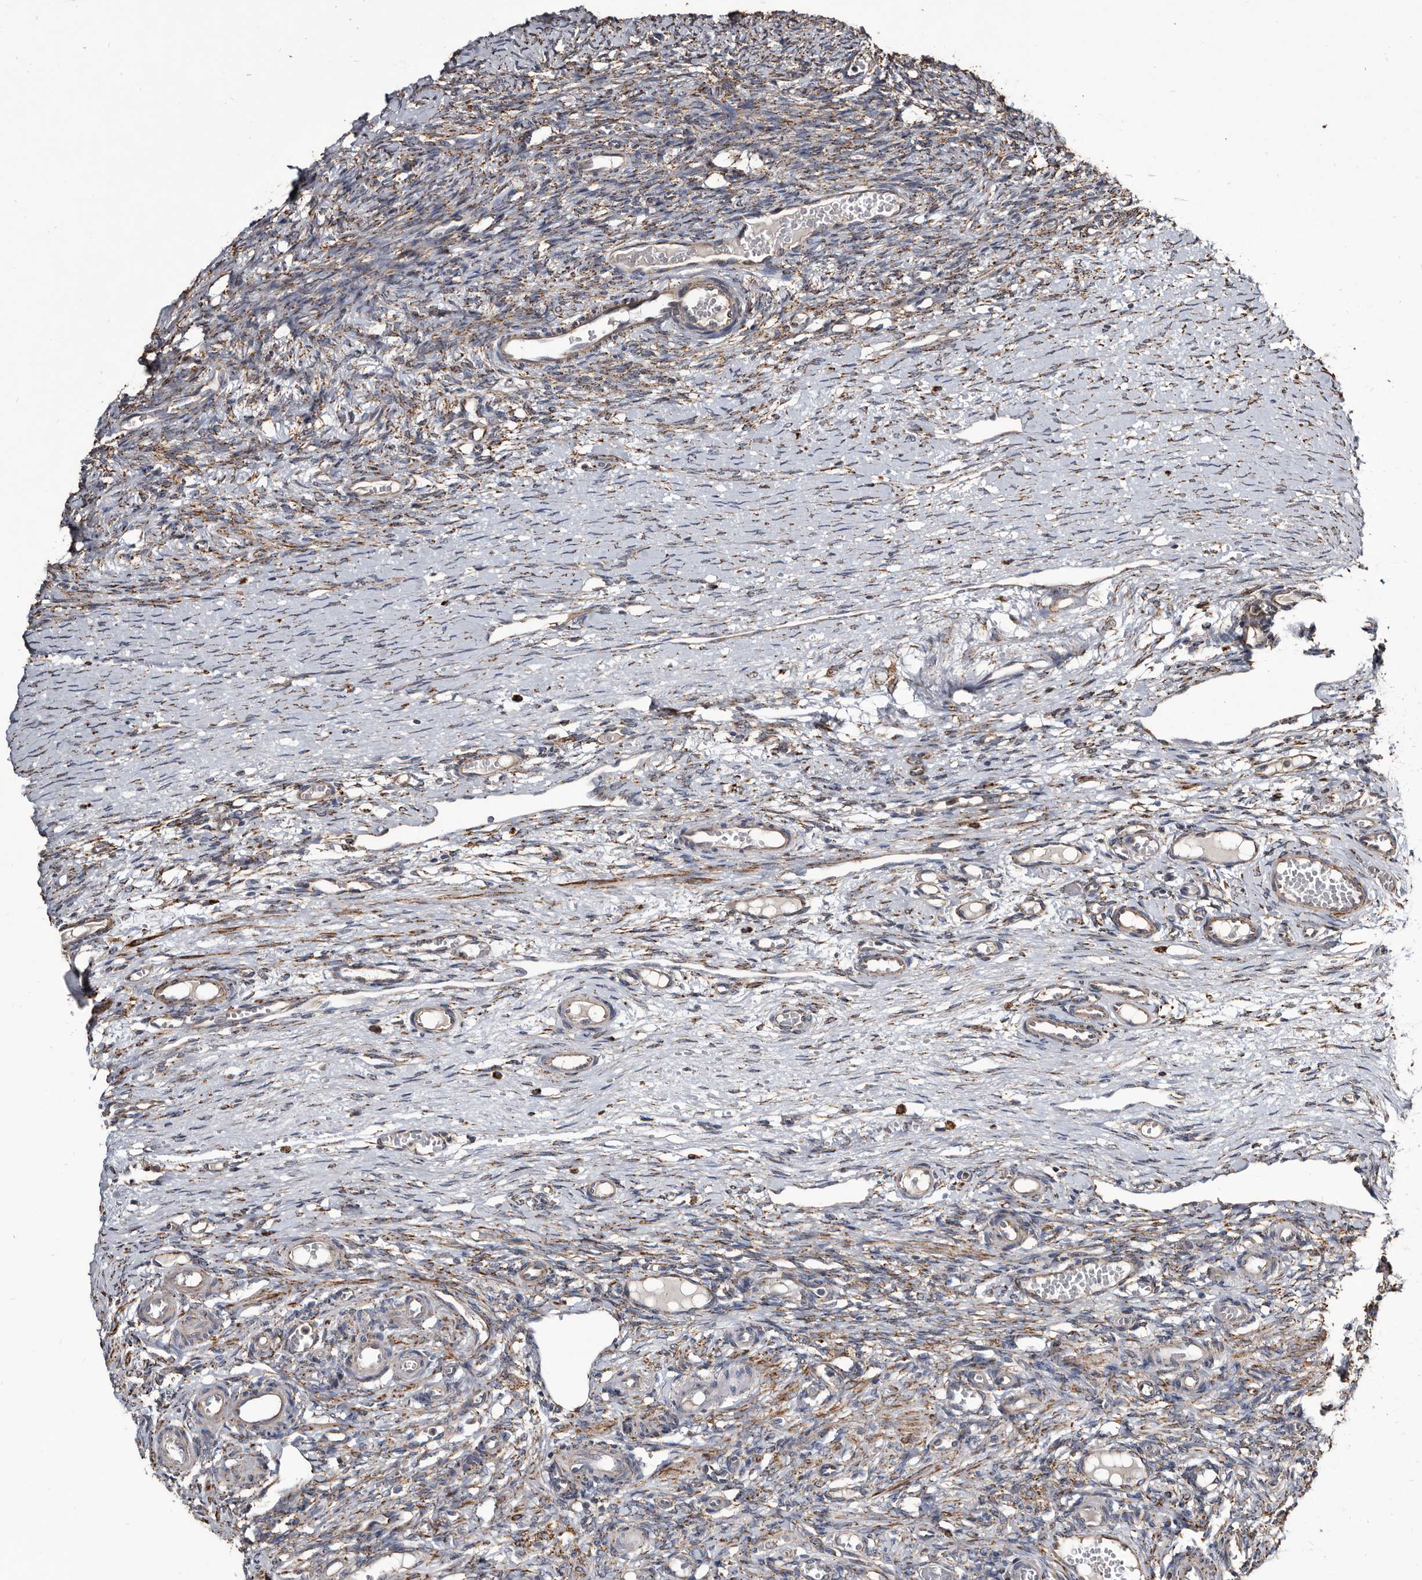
{"staining": {"intensity": "weak", "quantity": ">75%", "location": "cytoplasmic/membranous"}, "tissue": "ovary", "cell_type": "Ovarian stroma cells", "image_type": "normal", "snomed": [{"axis": "morphology", "description": "Adenocarcinoma, NOS"}, {"axis": "topography", "description": "Endometrium"}], "caption": "Ovarian stroma cells reveal weak cytoplasmic/membranous expression in about >75% of cells in benign ovary. (DAB IHC with brightfield microscopy, high magnification).", "gene": "CTSA", "patient": {"sex": "female", "age": 32}}